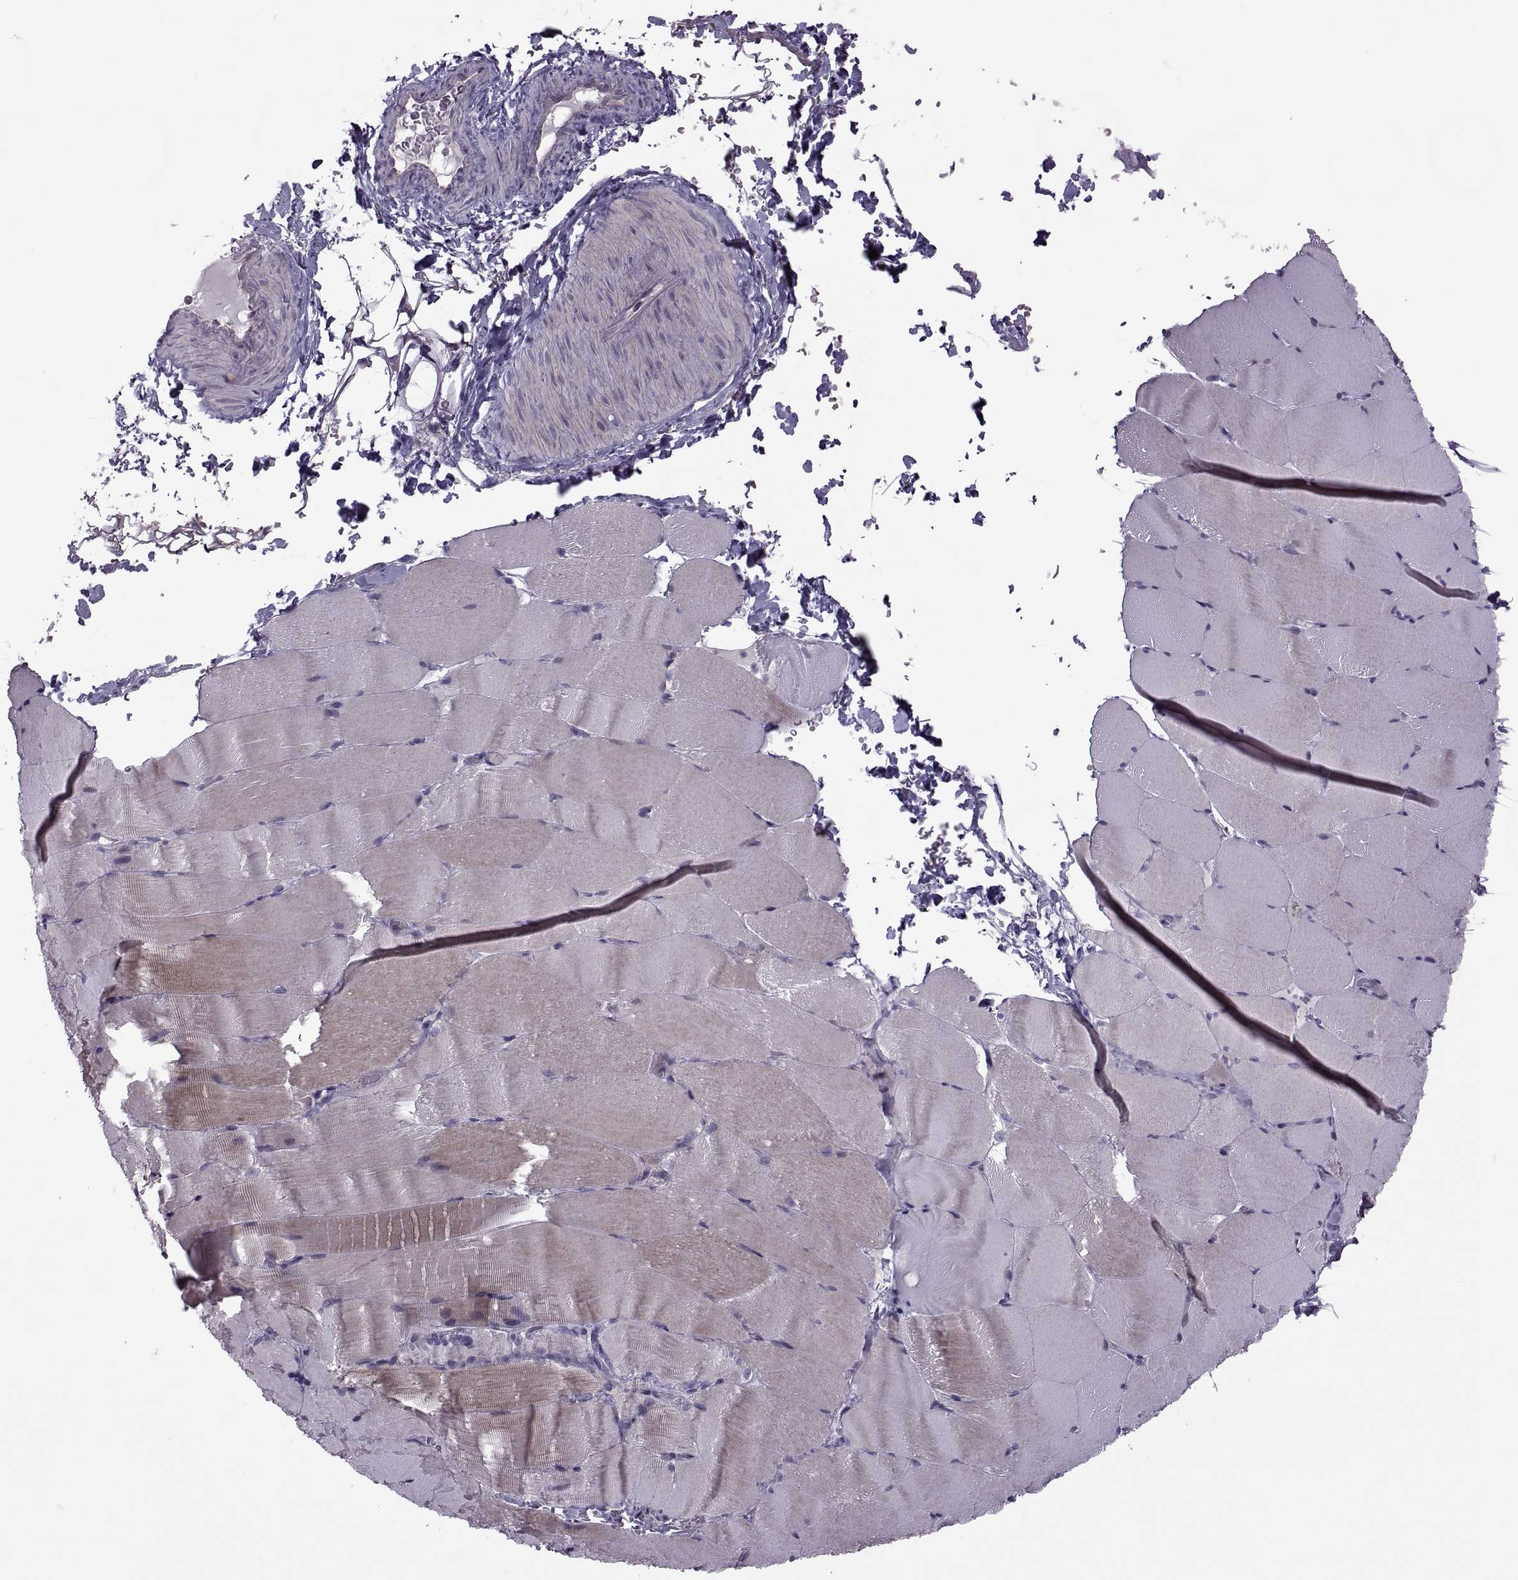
{"staining": {"intensity": "negative", "quantity": "none", "location": "none"}, "tissue": "skeletal muscle", "cell_type": "Myocytes", "image_type": "normal", "snomed": [{"axis": "morphology", "description": "Normal tissue, NOS"}, {"axis": "topography", "description": "Skeletal muscle"}], "caption": "Immunohistochemistry of normal human skeletal muscle demonstrates no staining in myocytes.", "gene": "ODF3", "patient": {"sex": "female", "age": 37}}